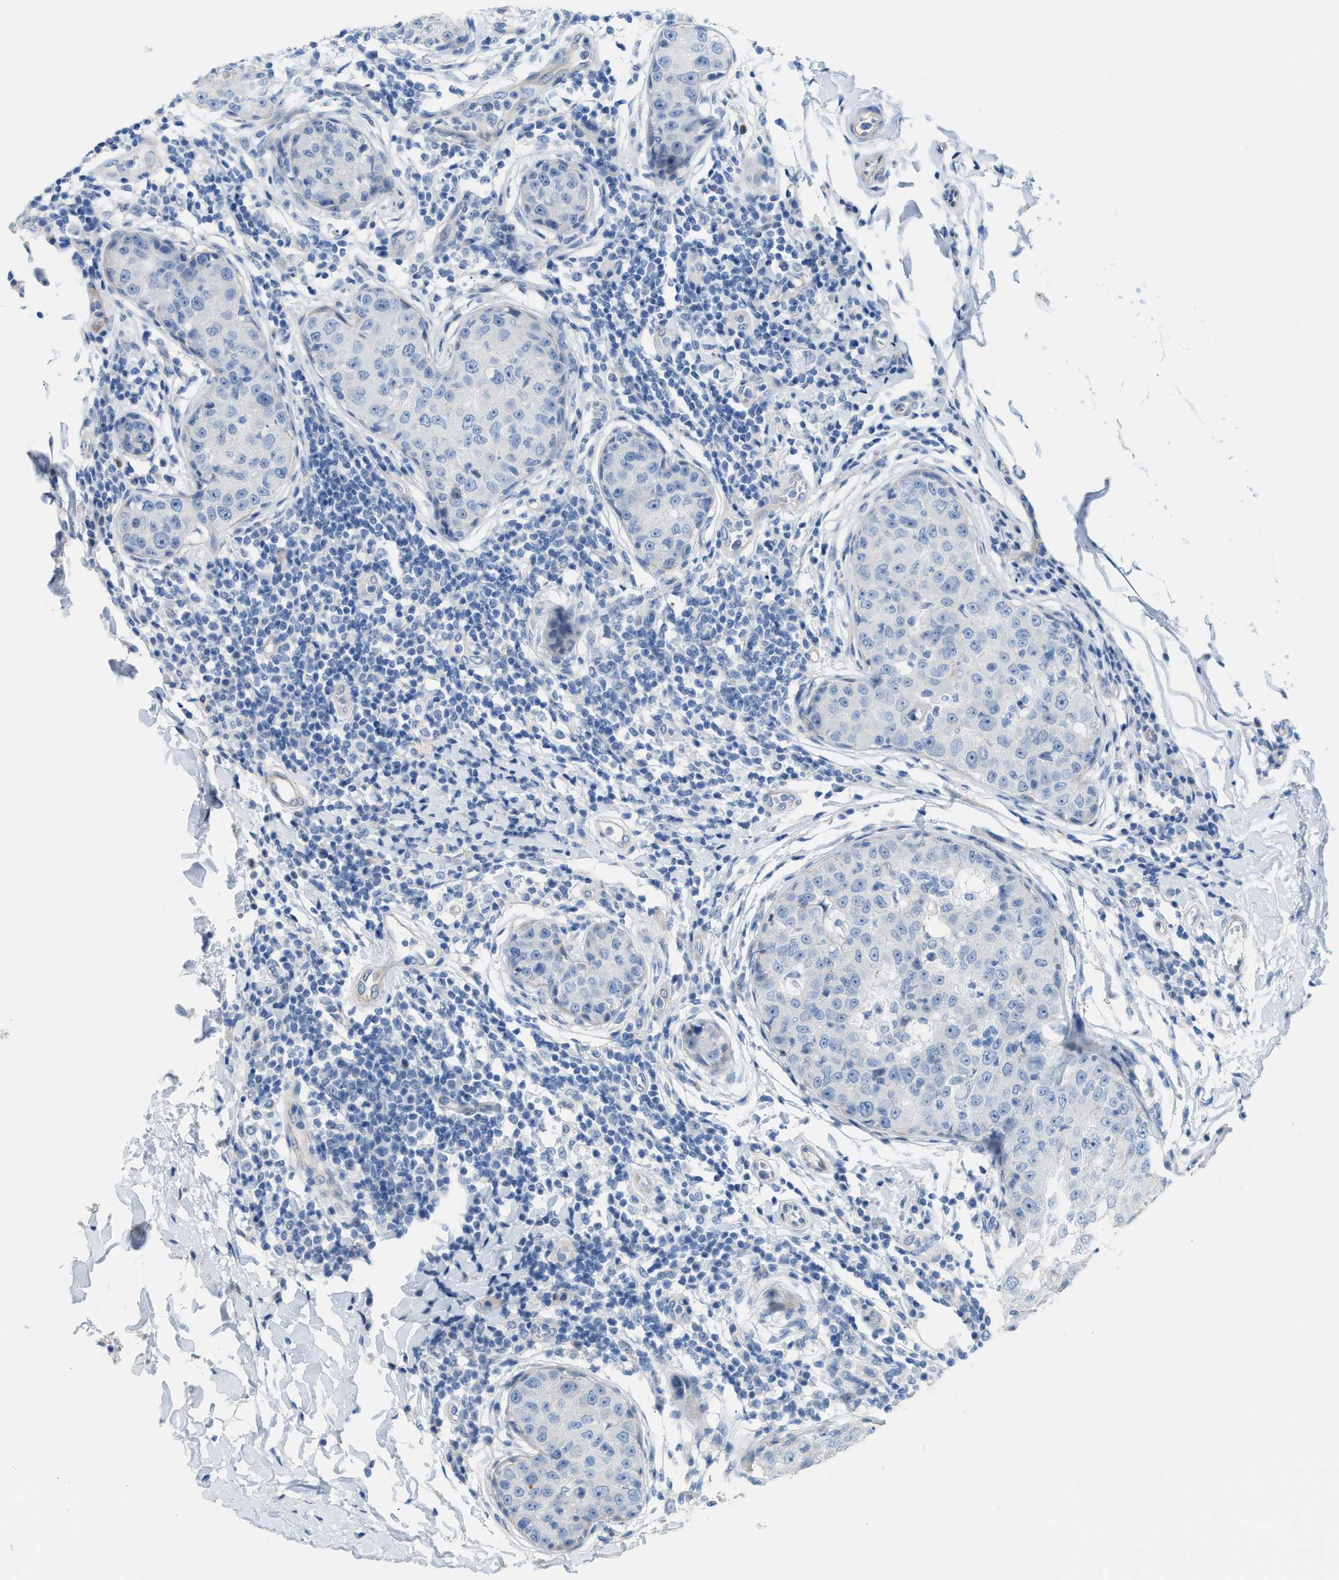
{"staining": {"intensity": "negative", "quantity": "none", "location": "none"}, "tissue": "breast cancer", "cell_type": "Tumor cells", "image_type": "cancer", "snomed": [{"axis": "morphology", "description": "Duct carcinoma"}, {"axis": "topography", "description": "Breast"}], "caption": "Immunohistochemistry (IHC) micrograph of neoplastic tissue: infiltrating ductal carcinoma (breast) stained with DAB exhibits no significant protein positivity in tumor cells.", "gene": "MPP3", "patient": {"sex": "female", "age": 27}}